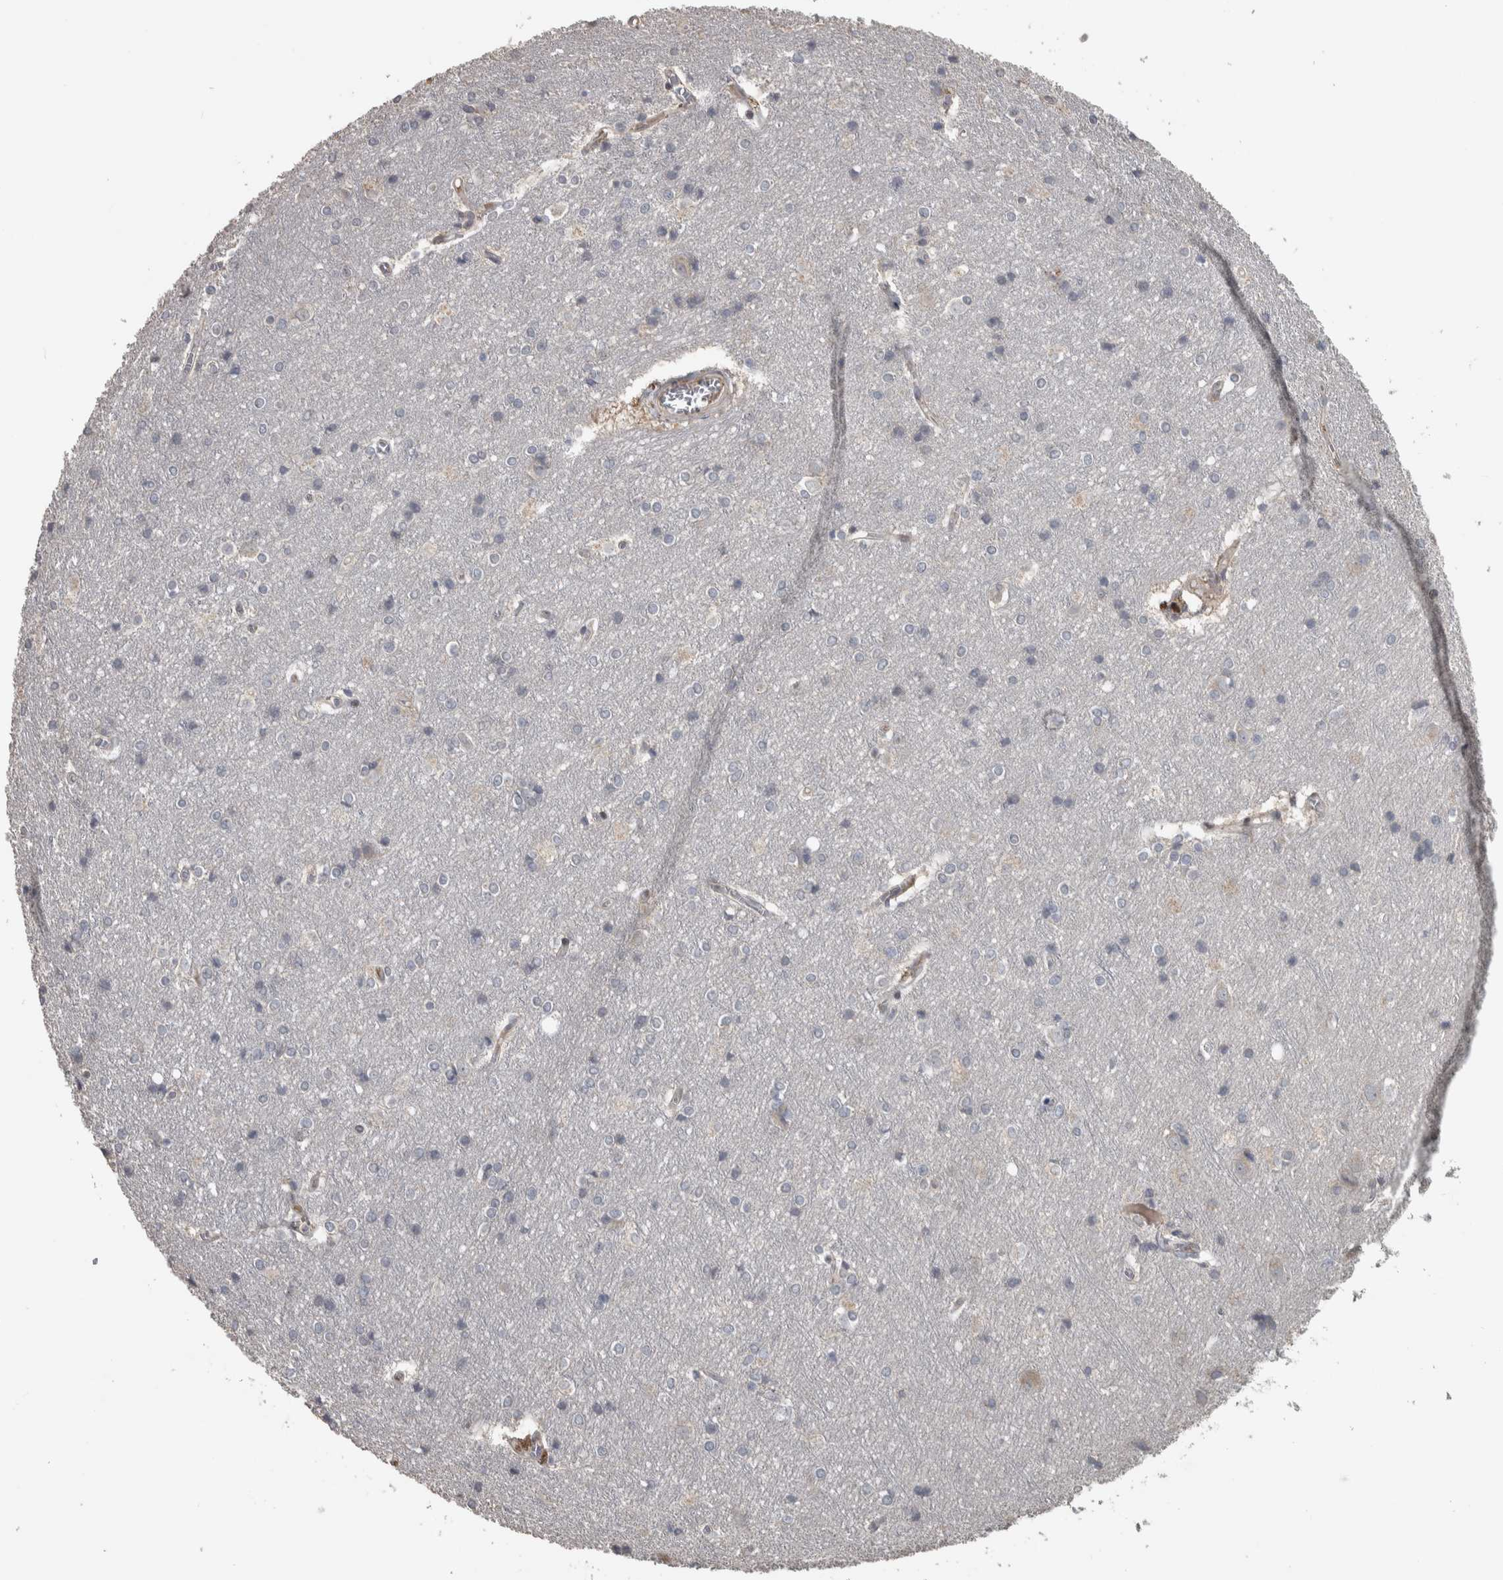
{"staining": {"intensity": "moderate", "quantity": "25%-75%", "location": "cytoplasmic/membranous"}, "tissue": "cerebral cortex", "cell_type": "Endothelial cells", "image_type": "normal", "snomed": [{"axis": "morphology", "description": "Normal tissue, NOS"}, {"axis": "topography", "description": "Cerebral cortex"}], "caption": "The immunohistochemical stain labels moderate cytoplasmic/membranous expression in endothelial cells of benign cerebral cortex.", "gene": "ERAL1", "patient": {"sex": "male", "age": 54}}